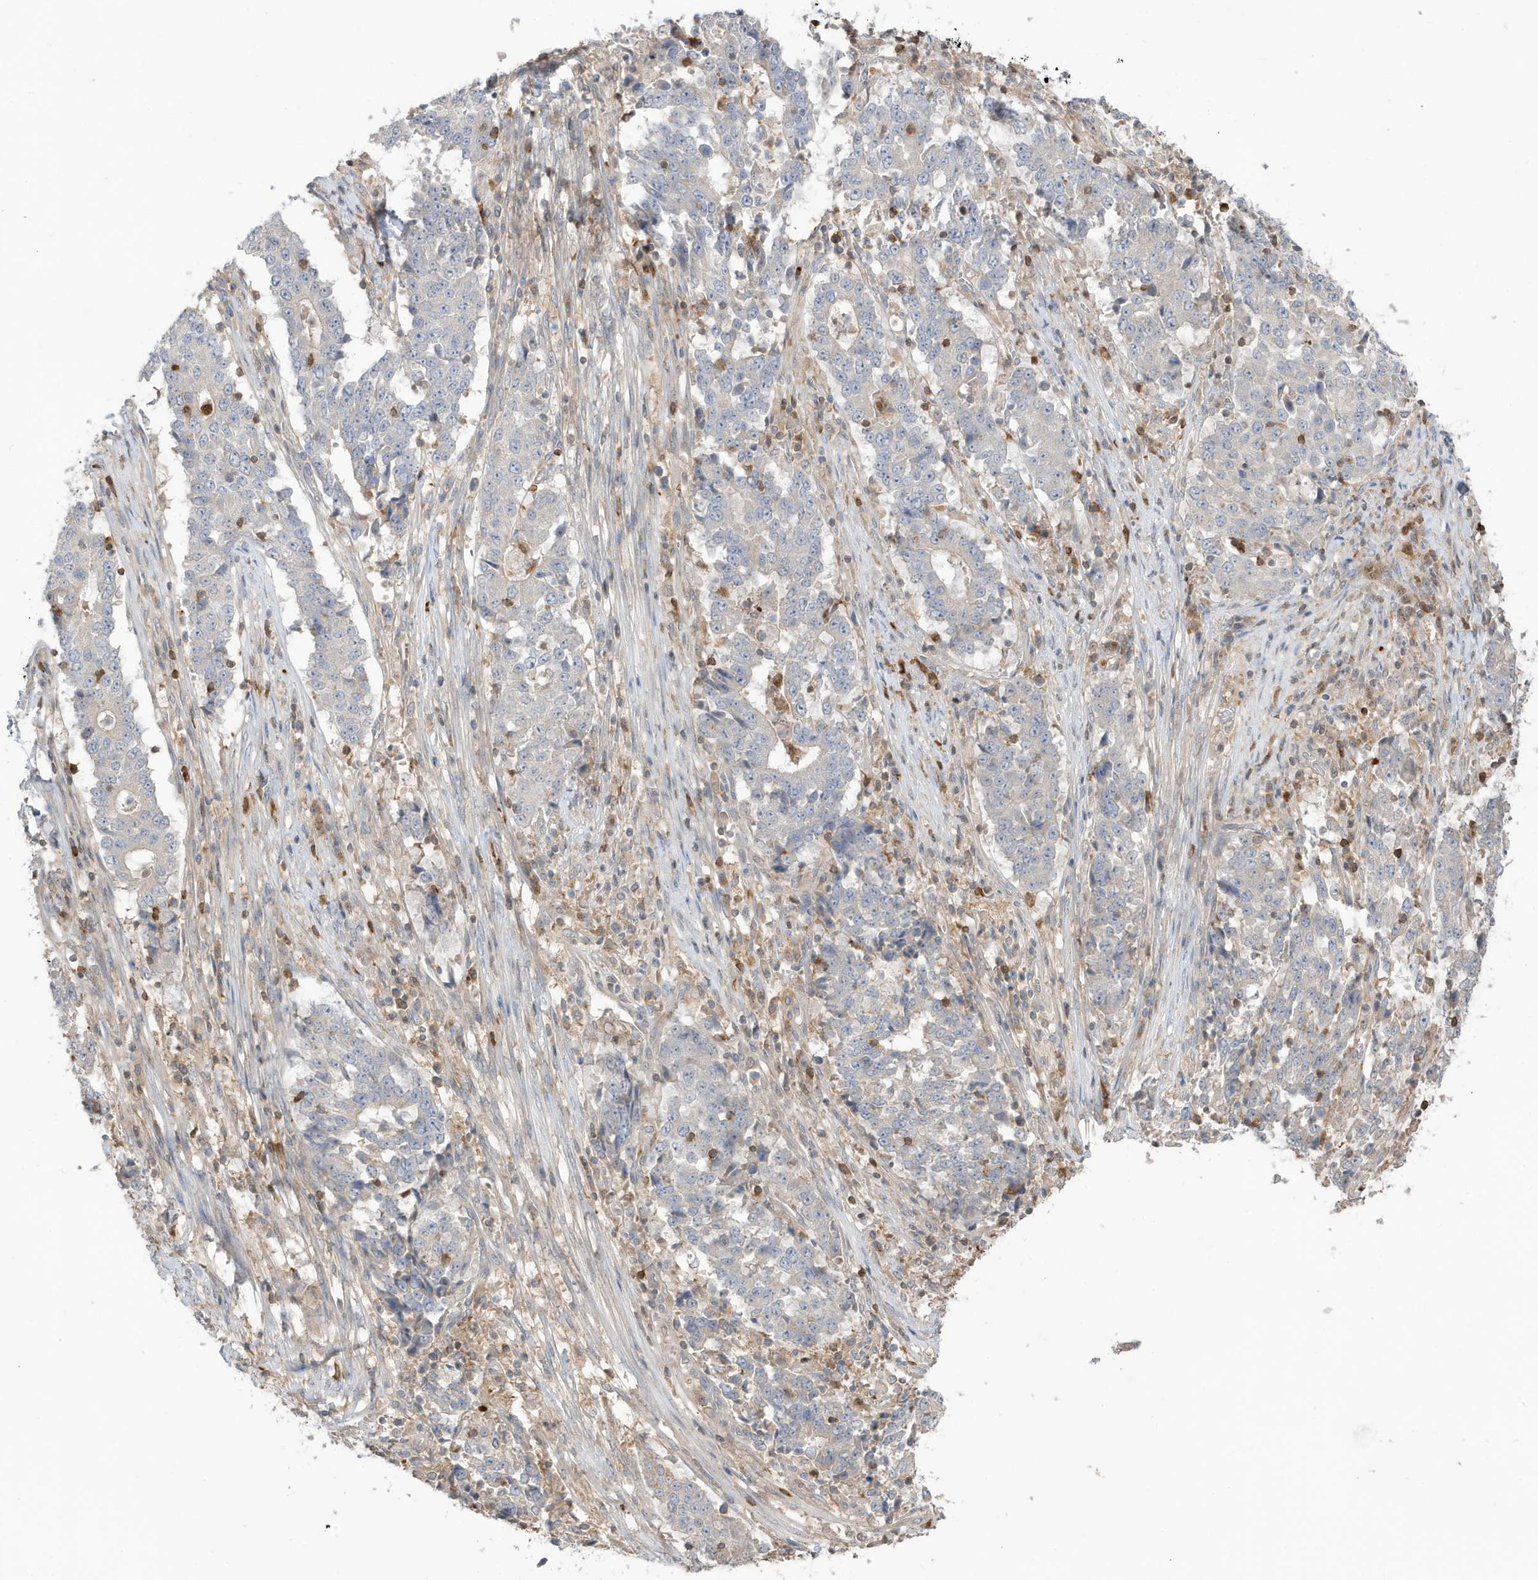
{"staining": {"intensity": "negative", "quantity": "none", "location": "none"}, "tissue": "stomach cancer", "cell_type": "Tumor cells", "image_type": "cancer", "snomed": [{"axis": "morphology", "description": "Adenocarcinoma, NOS"}, {"axis": "topography", "description": "Stomach"}], "caption": "Tumor cells are negative for brown protein staining in adenocarcinoma (stomach).", "gene": "TAB3", "patient": {"sex": "male", "age": 59}}